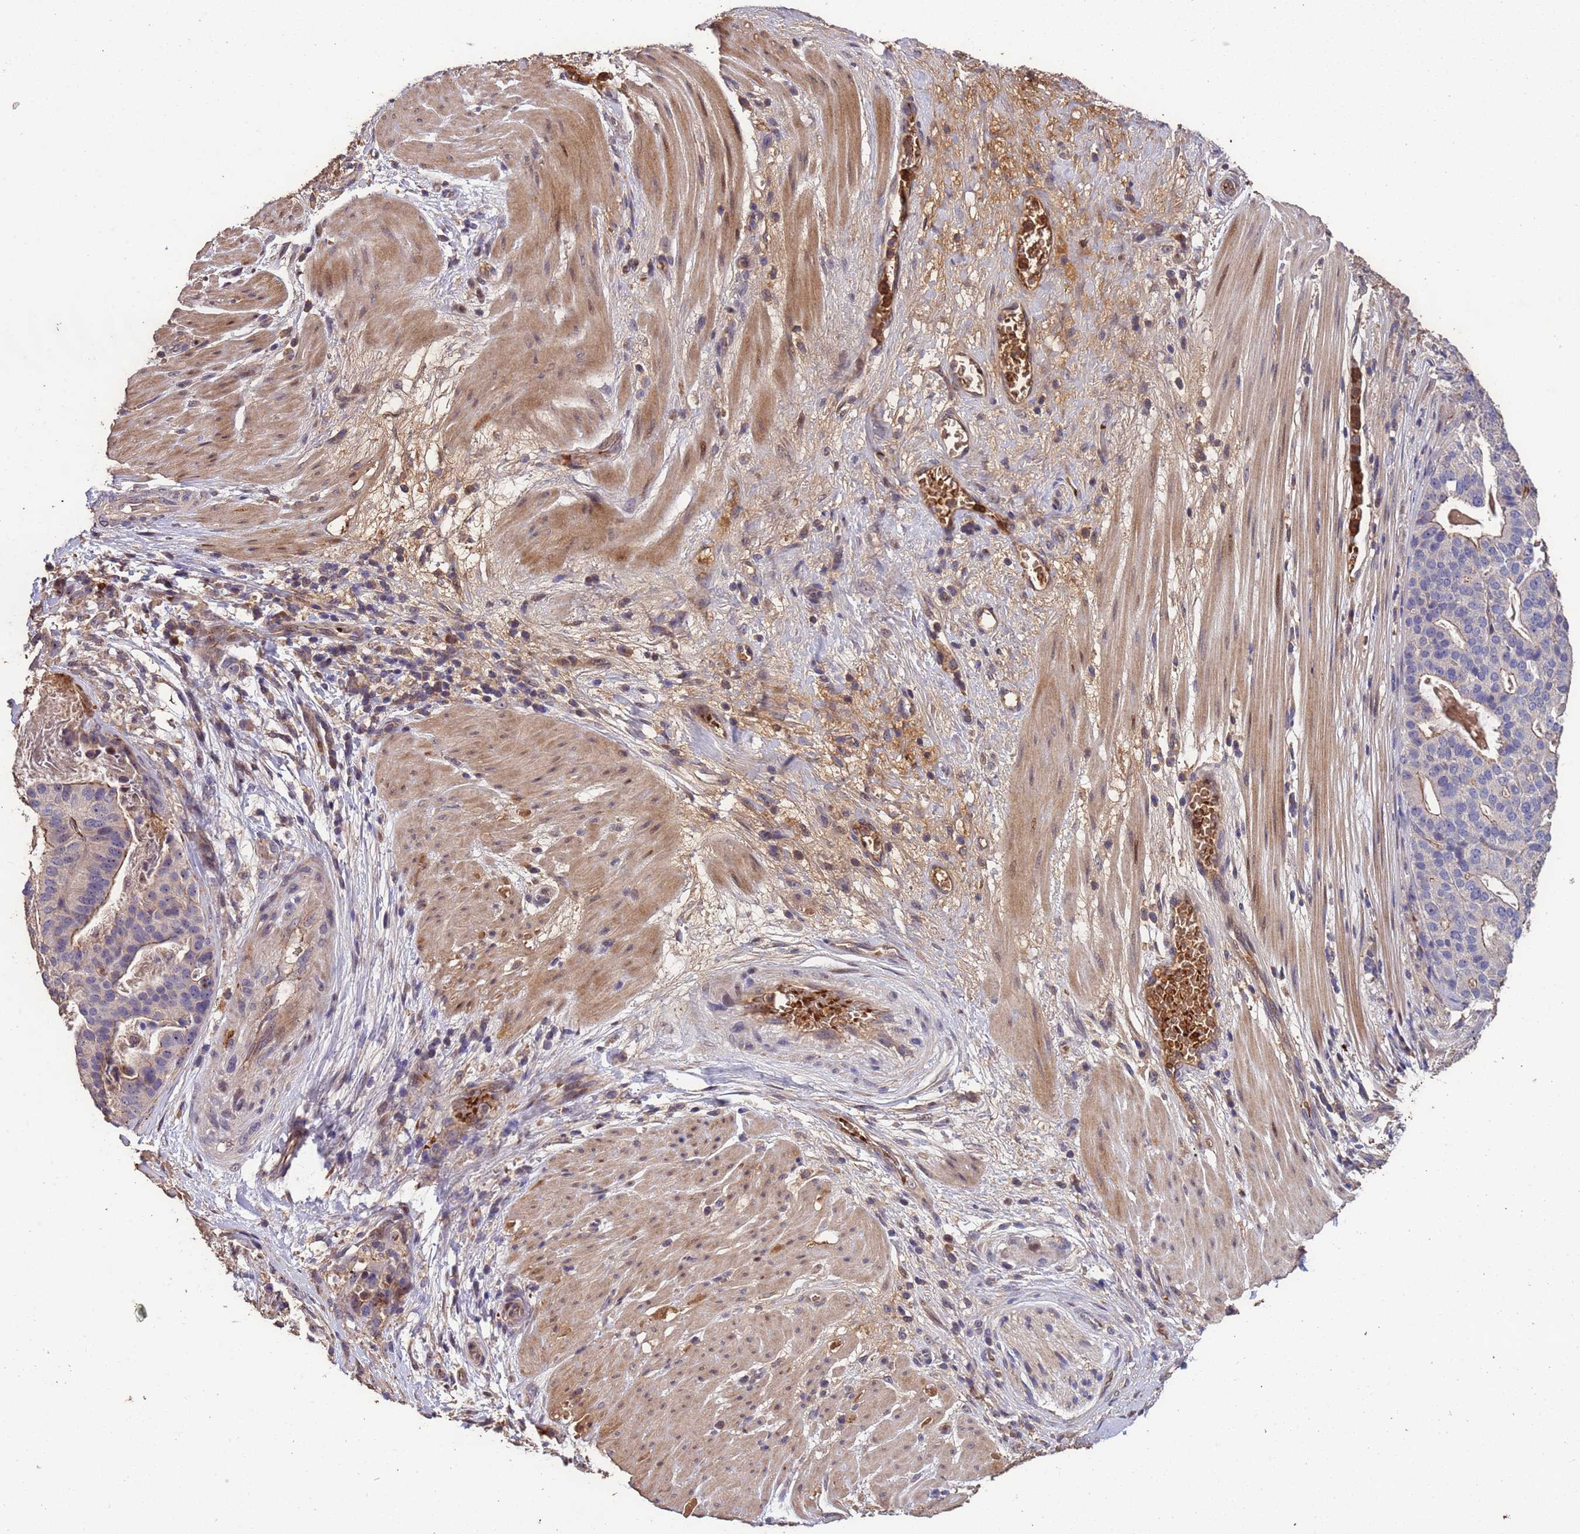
{"staining": {"intensity": "weak", "quantity": "<25%", "location": "cytoplasmic/membranous"}, "tissue": "stomach cancer", "cell_type": "Tumor cells", "image_type": "cancer", "snomed": [{"axis": "morphology", "description": "Adenocarcinoma, NOS"}, {"axis": "topography", "description": "Stomach"}], "caption": "Image shows no significant protein positivity in tumor cells of stomach adenocarcinoma. (DAB (3,3'-diaminobenzidine) immunohistochemistry visualized using brightfield microscopy, high magnification).", "gene": "CCDC184", "patient": {"sex": "male", "age": 48}}